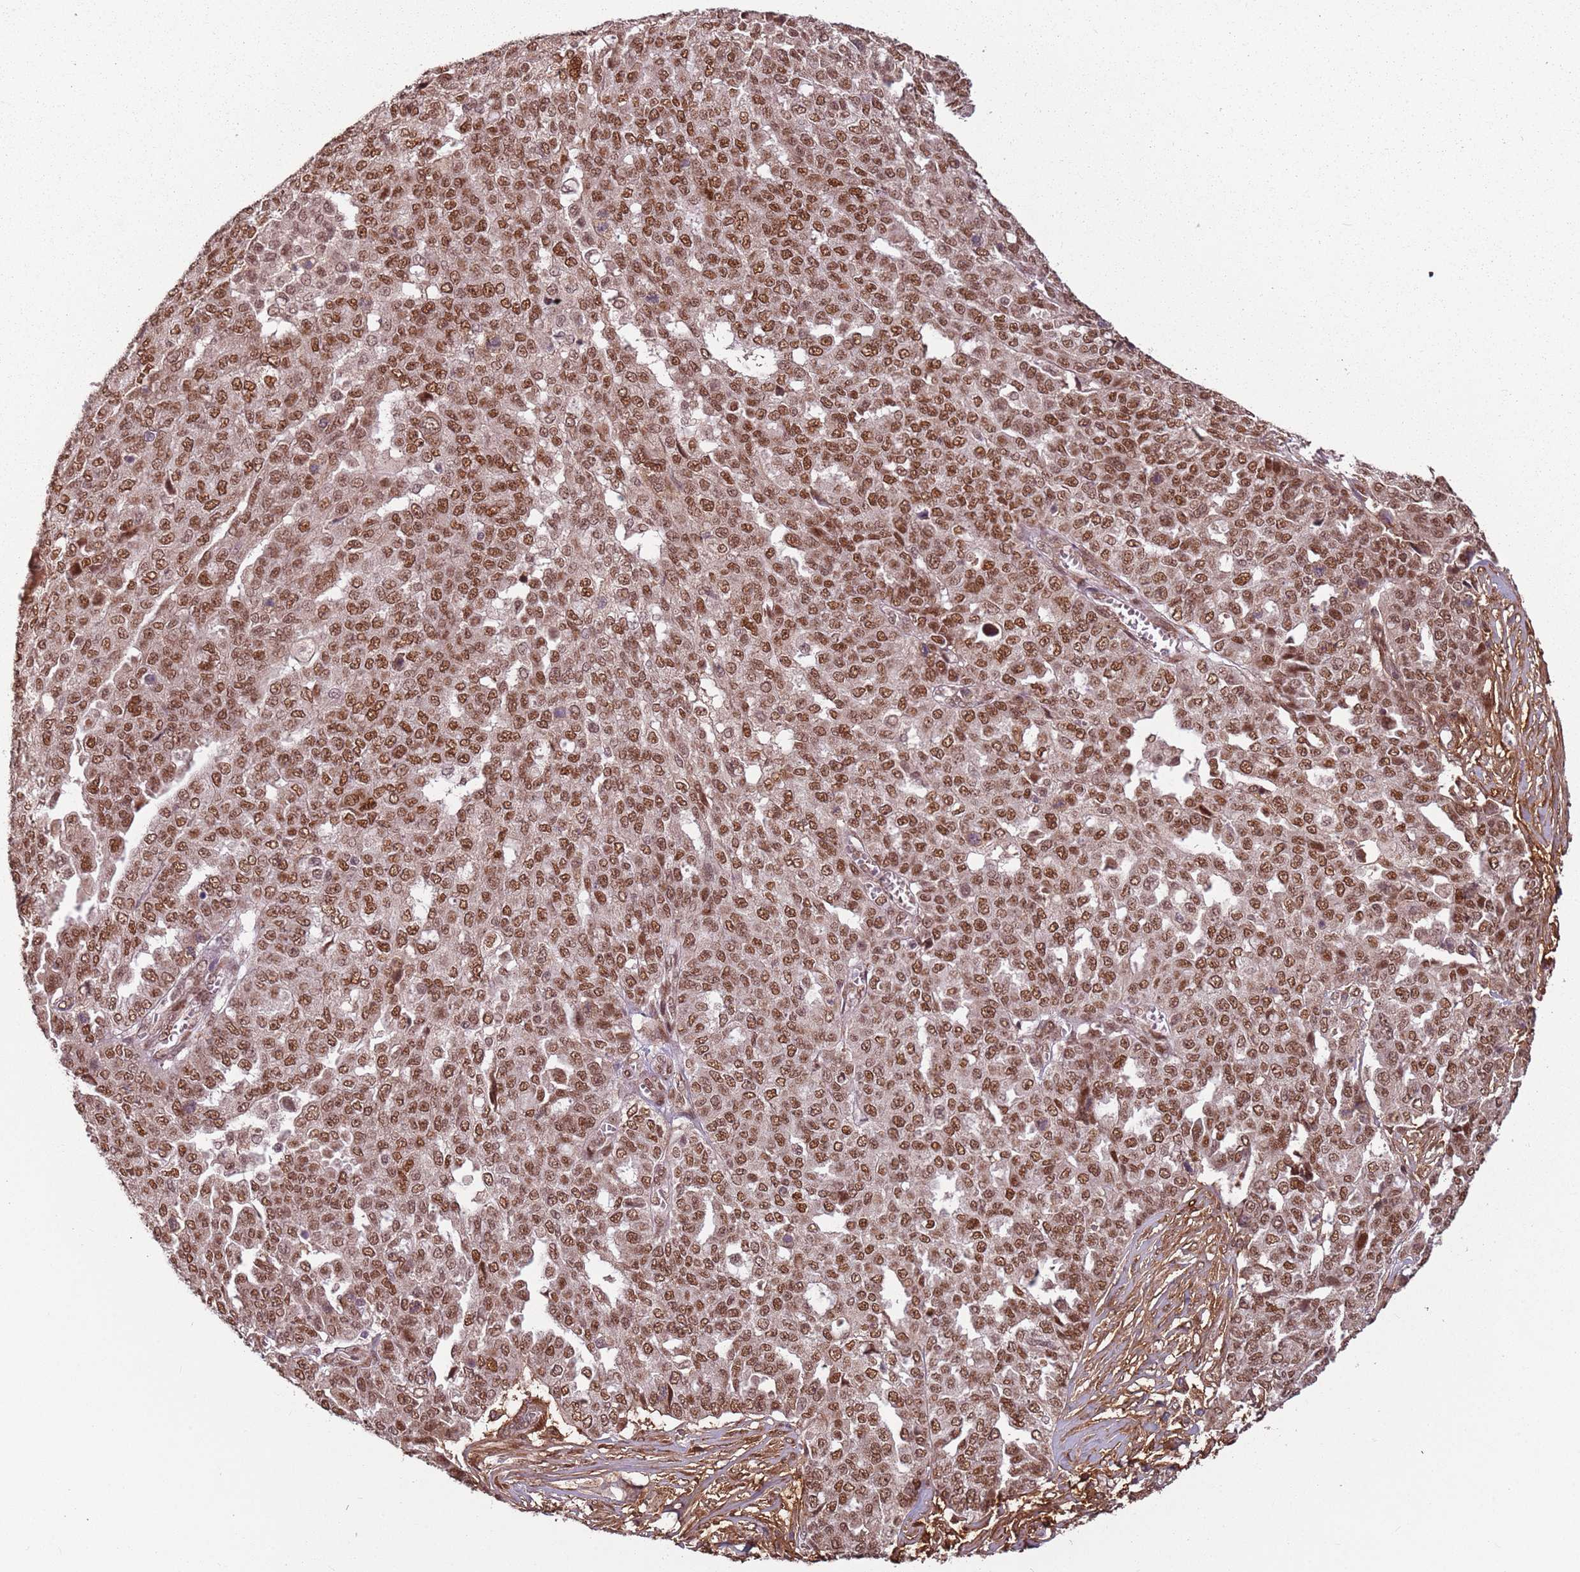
{"staining": {"intensity": "moderate", "quantity": ">75%", "location": "nuclear"}, "tissue": "ovarian cancer", "cell_type": "Tumor cells", "image_type": "cancer", "snomed": [{"axis": "morphology", "description": "Cystadenocarcinoma, serous, NOS"}, {"axis": "topography", "description": "Soft tissue"}, {"axis": "topography", "description": "Ovary"}], "caption": "Ovarian serous cystadenocarcinoma stained with a brown dye displays moderate nuclear positive expression in about >75% of tumor cells.", "gene": "POLR3H", "patient": {"sex": "female", "age": 57}}